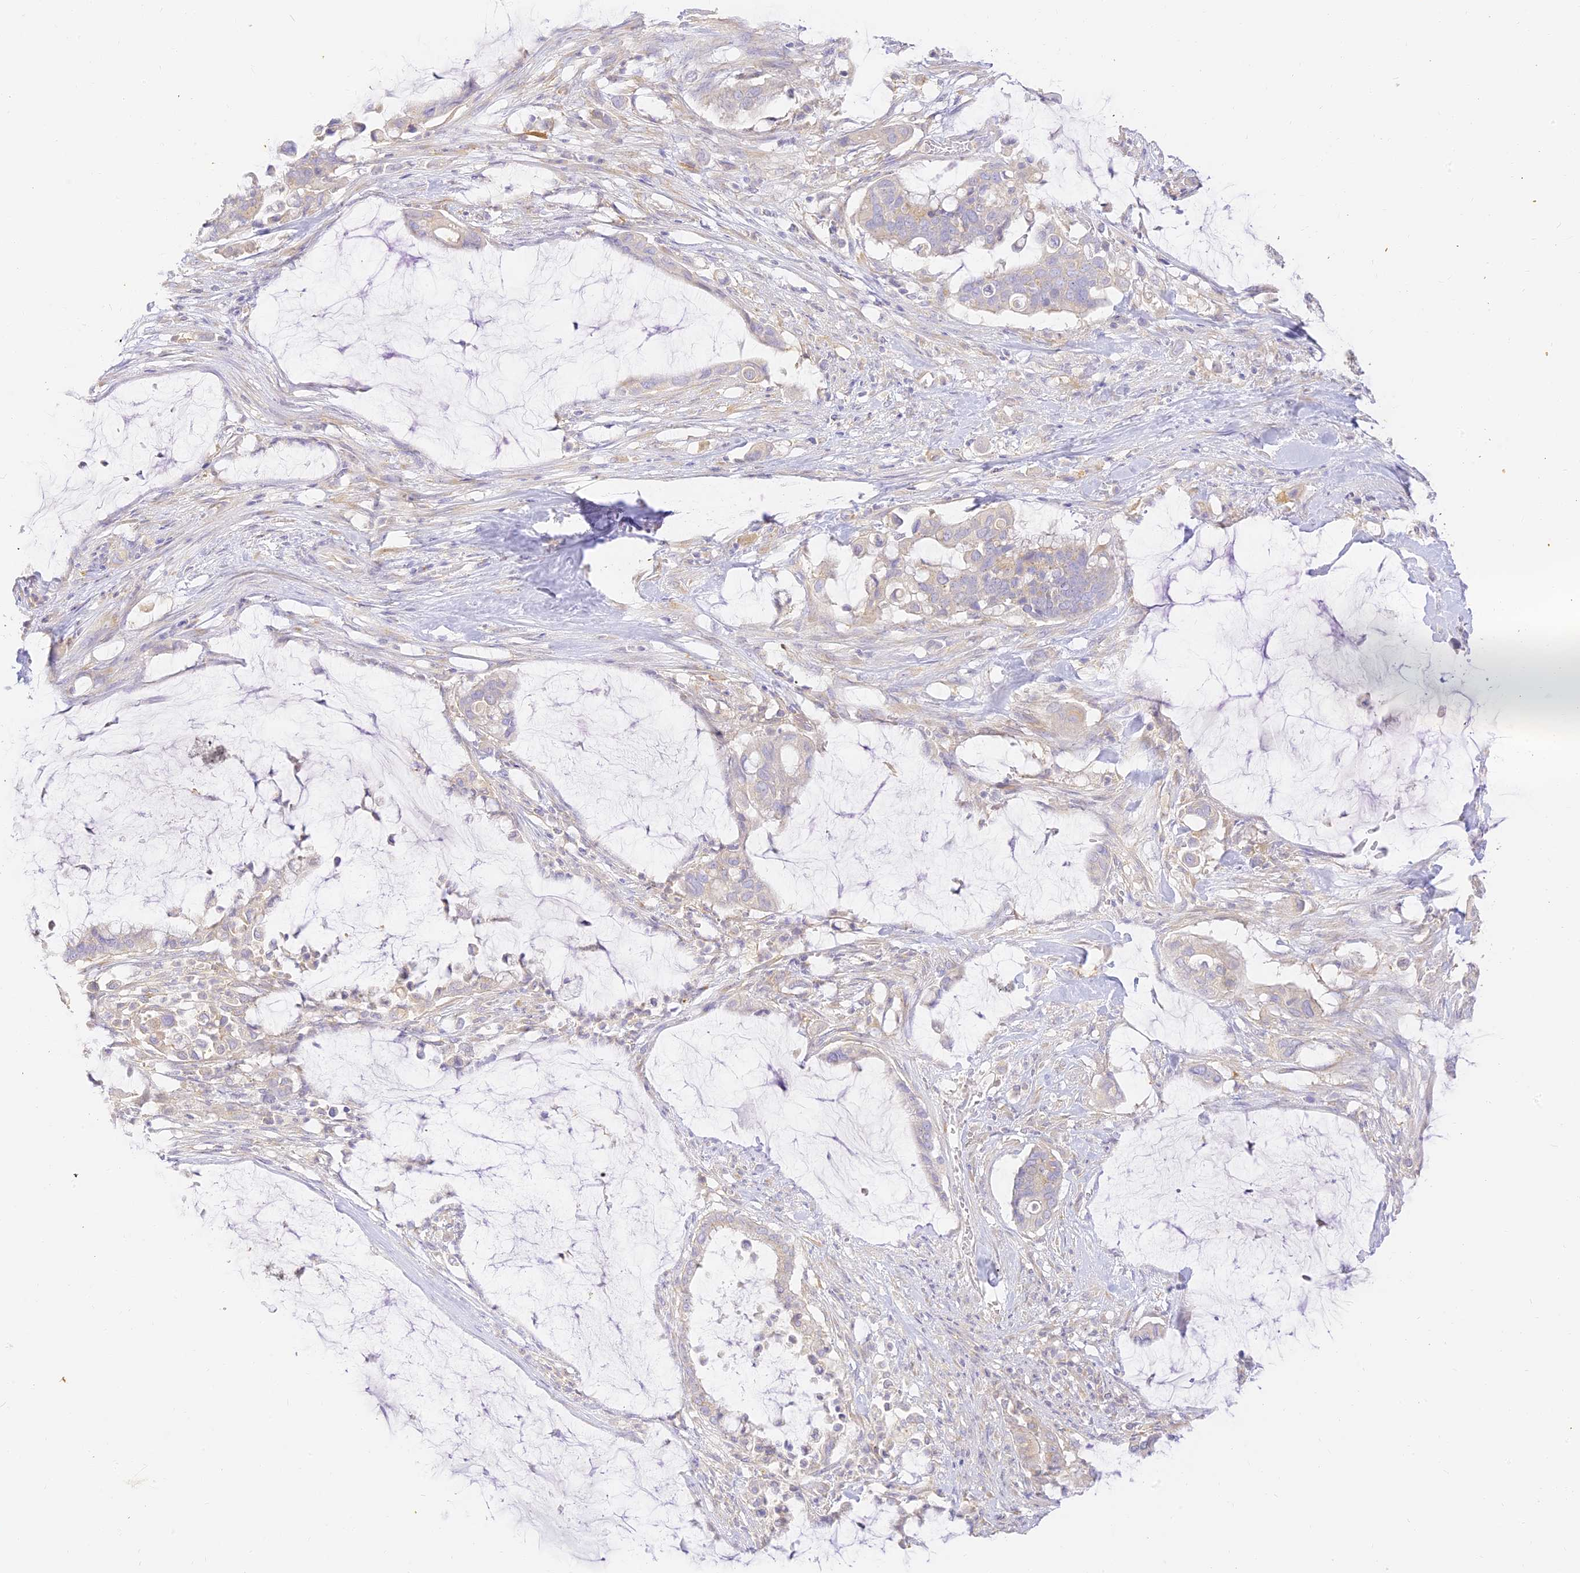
{"staining": {"intensity": "weak", "quantity": "<25%", "location": "cytoplasmic/membranous"}, "tissue": "pancreatic cancer", "cell_type": "Tumor cells", "image_type": "cancer", "snomed": [{"axis": "morphology", "description": "Adenocarcinoma, NOS"}, {"axis": "topography", "description": "Pancreas"}], "caption": "Protein analysis of pancreatic cancer (adenocarcinoma) shows no significant staining in tumor cells.", "gene": "SEC13", "patient": {"sex": "male", "age": 41}}